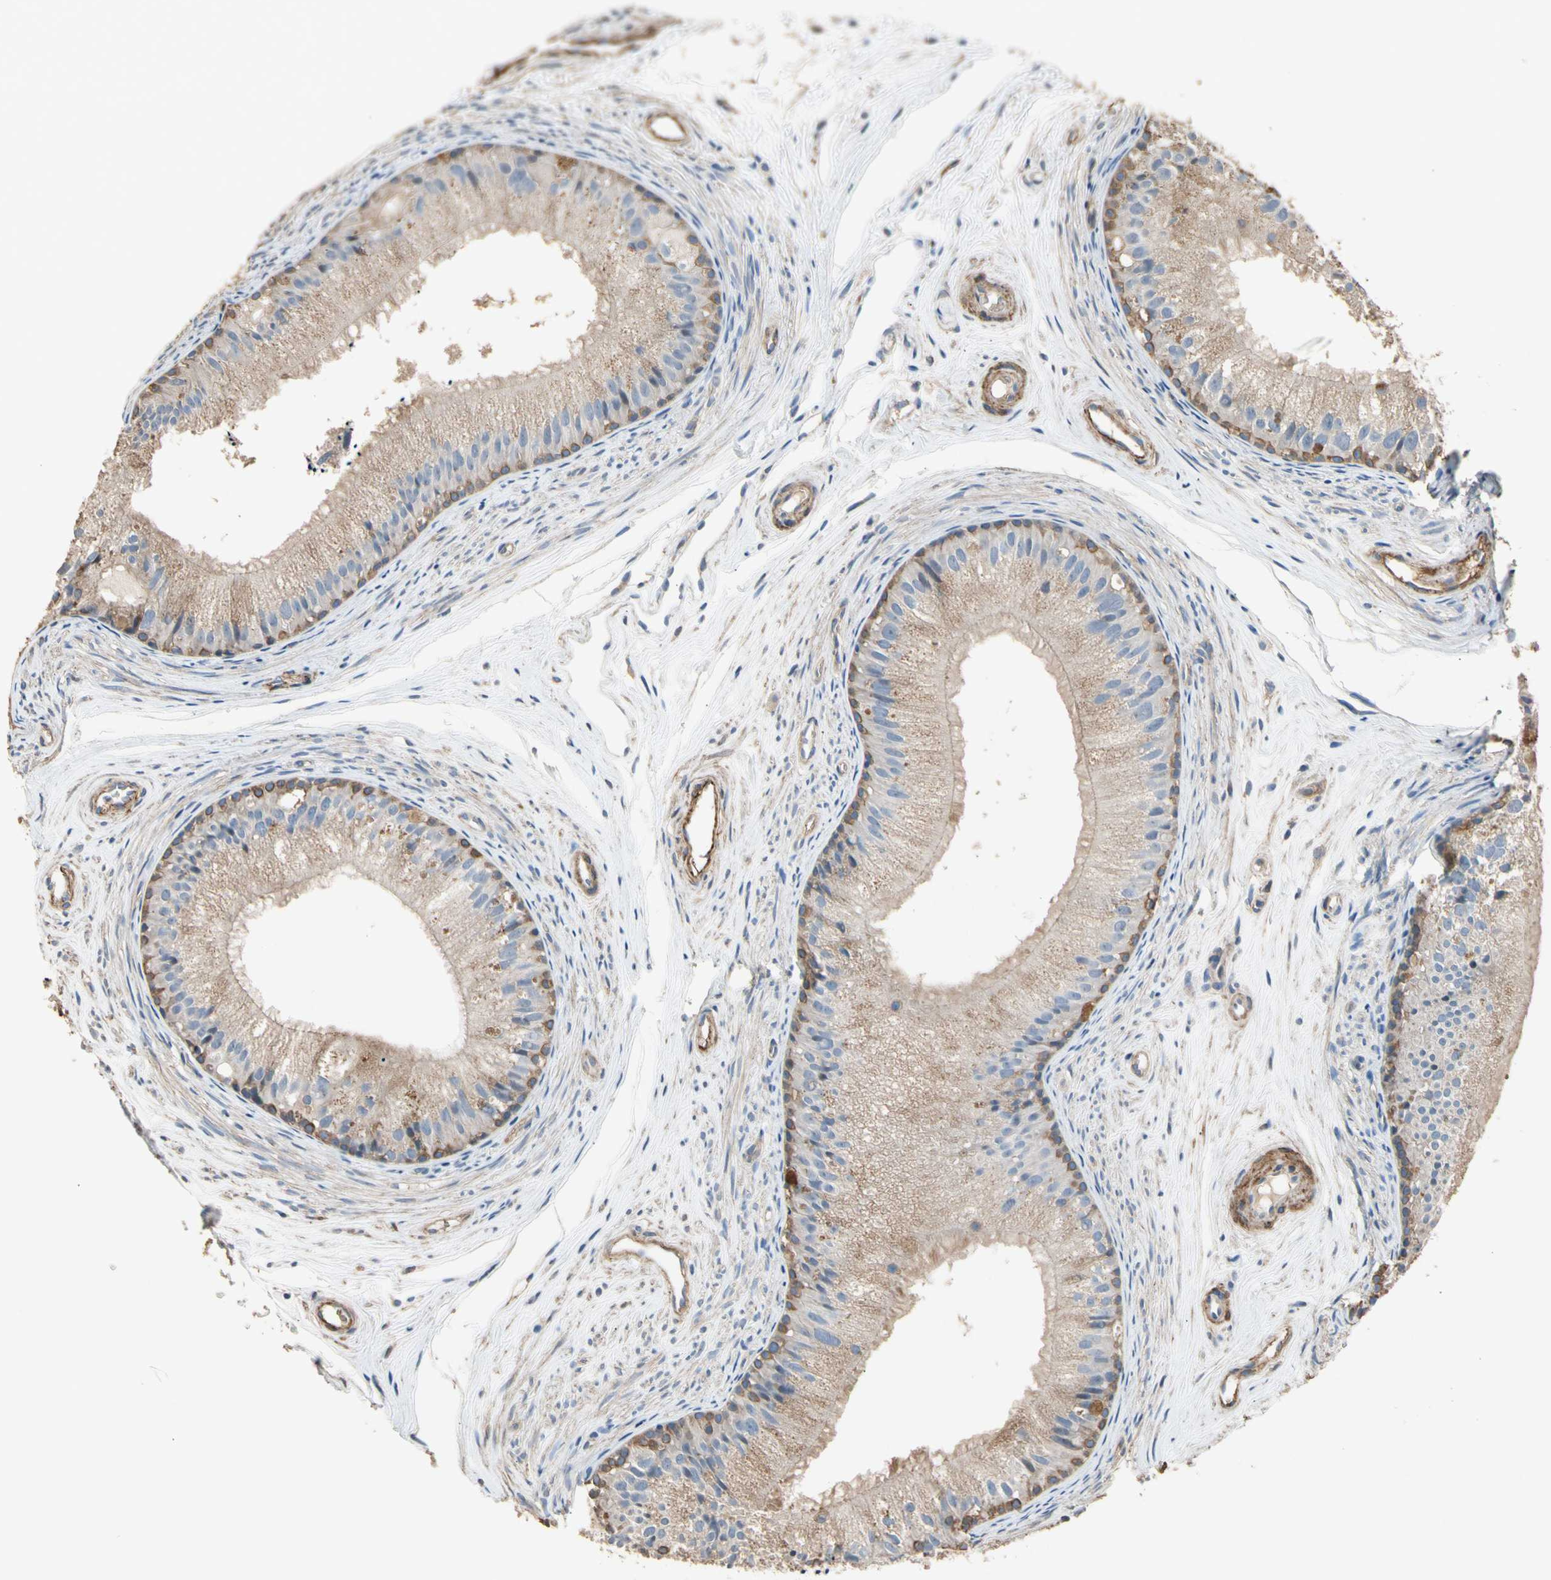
{"staining": {"intensity": "moderate", "quantity": ">75%", "location": "cytoplasmic/membranous"}, "tissue": "epididymis", "cell_type": "Glandular cells", "image_type": "normal", "snomed": [{"axis": "morphology", "description": "Normal tissue, NOS"}, {"axis": "topography", "description": "Epididymis"}], "caption": "Moderate cytoplasmic/membranous positivity for a protein is present in about >75% of glandular cells of normal epididymis using IHC.", "gene": "SUSD2", "patient": {"sex": "male", "age": 56}}